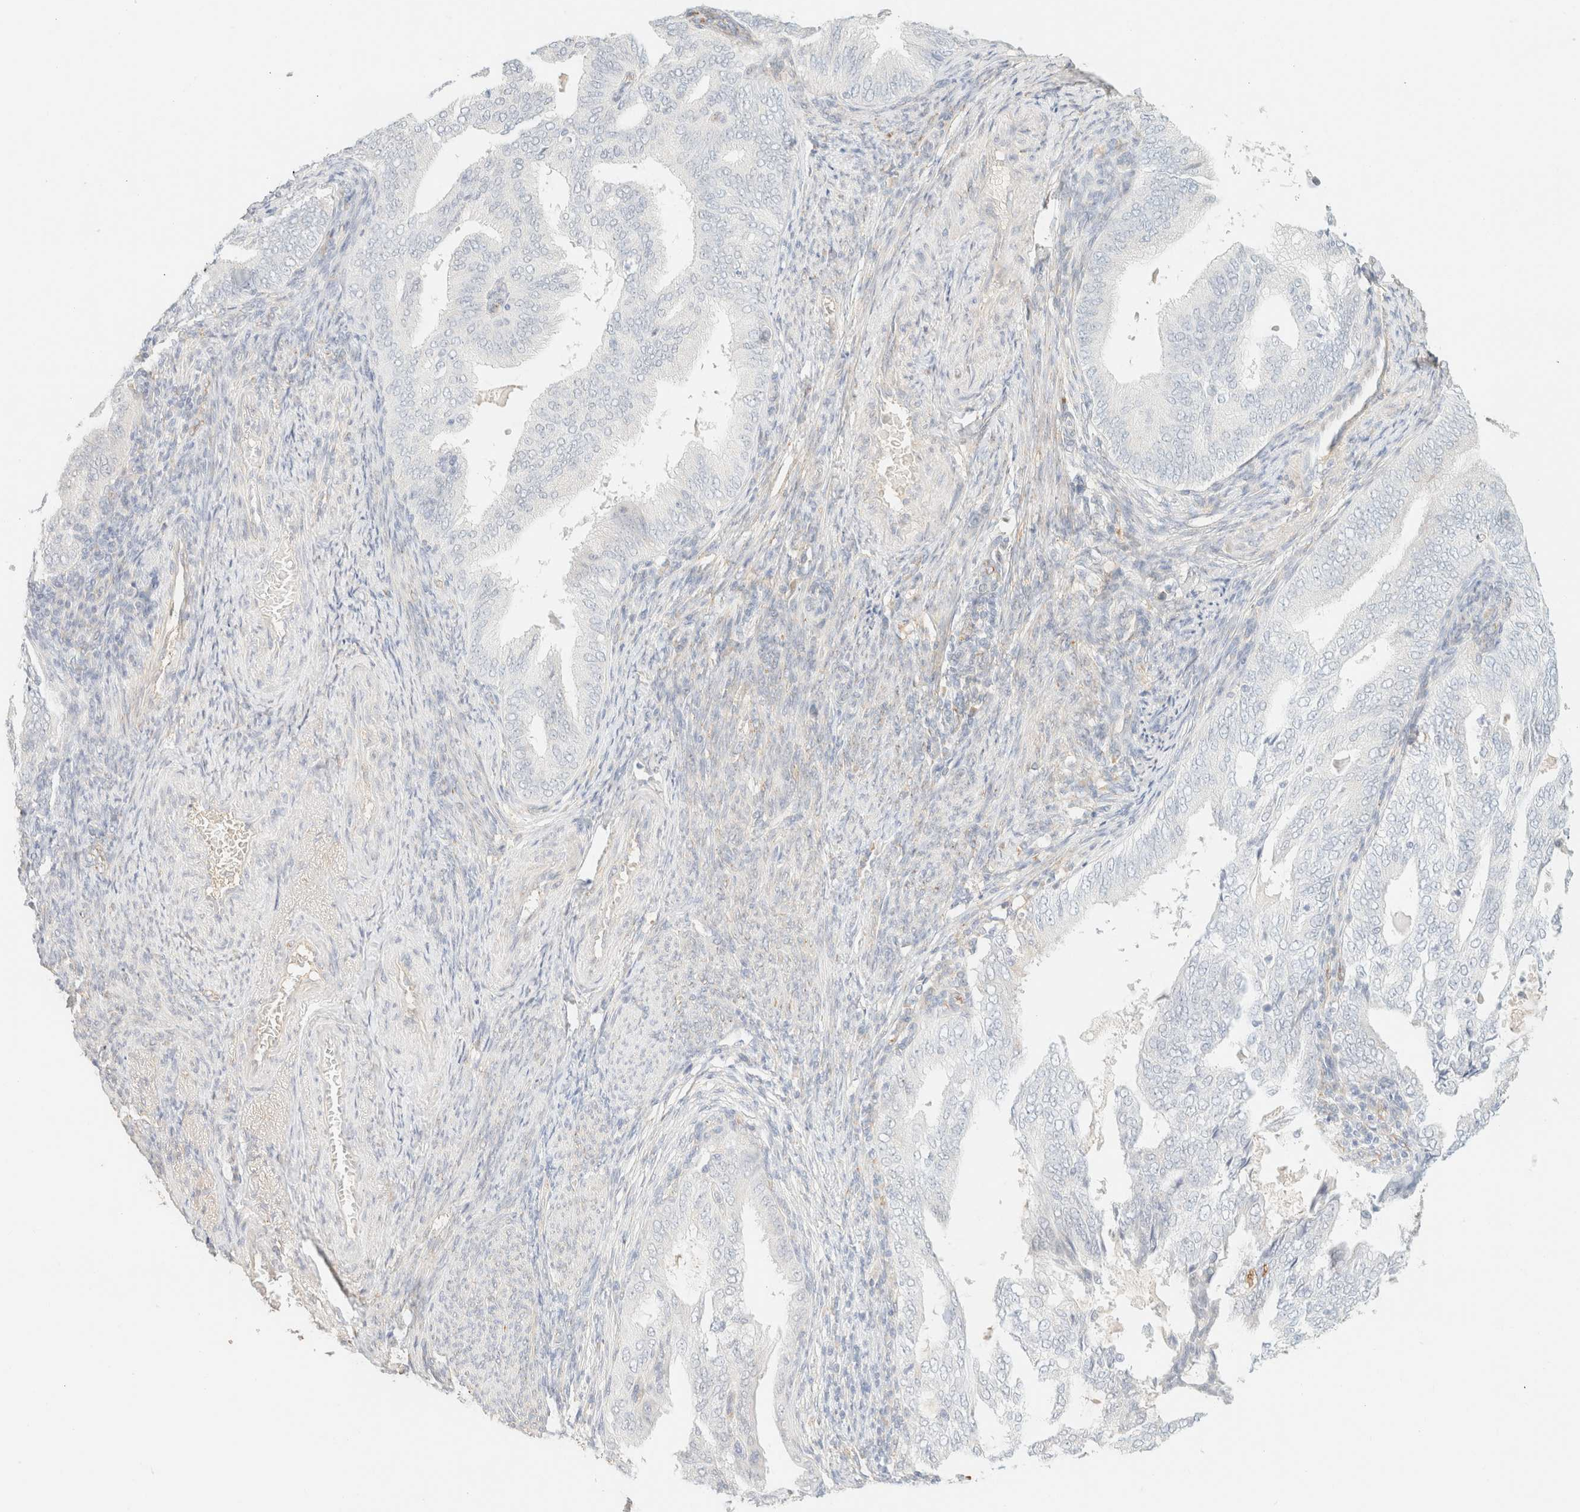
{"staining": {"intensity": "negative", "quantity": "none", "location": "none"}, "tissue": "endometrial cancer", "cell_type": "Tumor cells", "image_type": "cancer", "snomed": [{"axis": "morphology", "description": "Adenocarcinoma, NOS"}, {"axis": "topography", "description": "Endometrium"}], "caption": "Immunohistochemical staining of endometrial adenocarcinoma displays no significant staining in tumor cells.", "gene": "SPARCL1", "patient": {"sex": "female", "age": 58}}